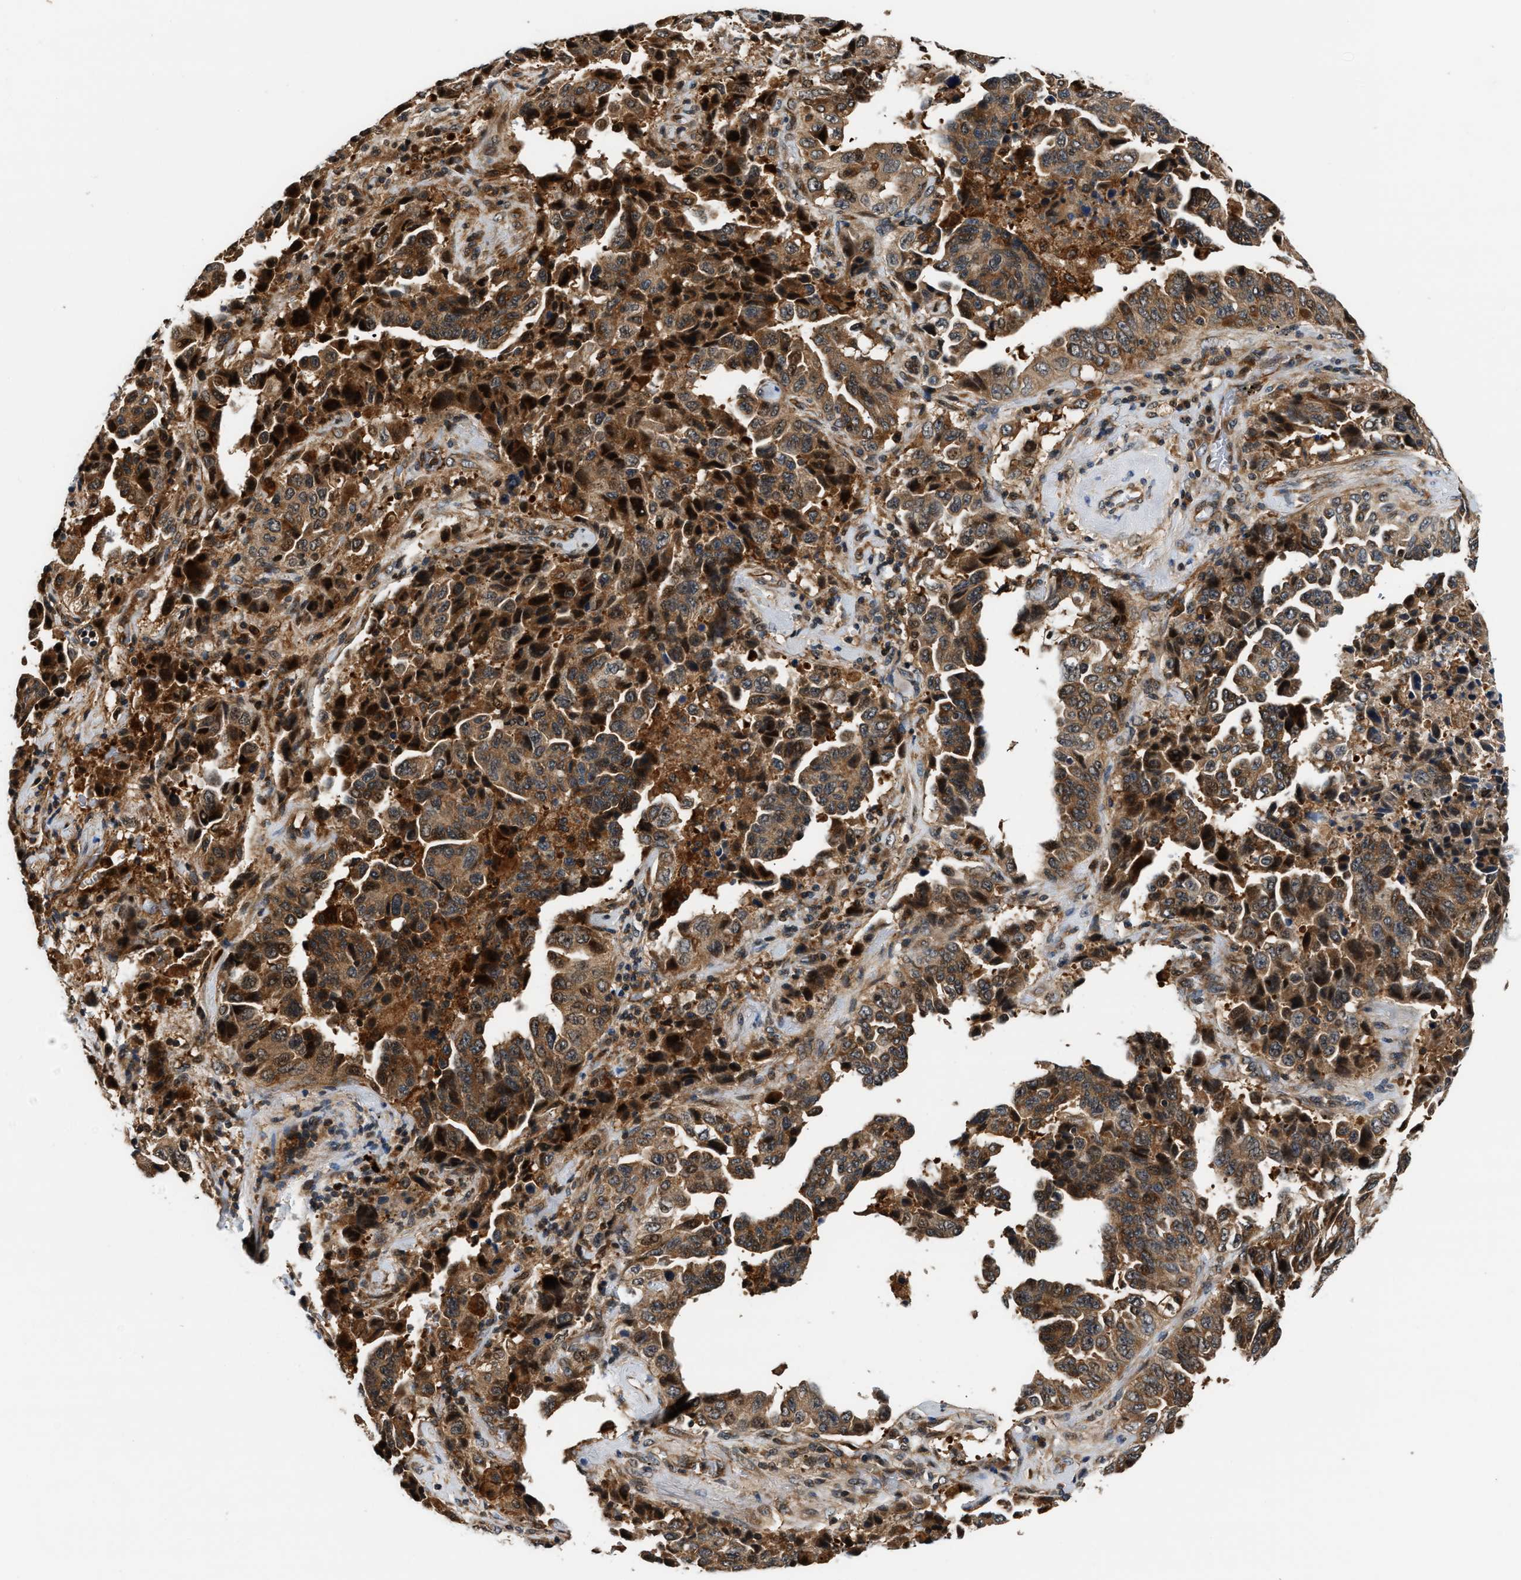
{"staining": {"intensity": "strong", "quantity": ">75%", "location": "cytoplasmic/membranous,nuclear"}, "tissue": "lung cancer", "cell_type": "Tumor cells", "image_type": "cancer", "snomed": [{"axis": "morphology", "description": "Adenocarcinoma, NOS"}, {"axis": "topography", "description": "Lung"}], "caption": "IHC of adenocarcinoma (lung) displays high levels of strong cytoplasmic/membranous and nuclear expression in about >75% of tumor cells. The staining was performed using DAB to visualize the protein expression in brown, while the nuclei were stained in blue with hematoxylin (Magnification: 20x).", "gene": "TUT7", "patient": {"sex": "female", "age": 51}}